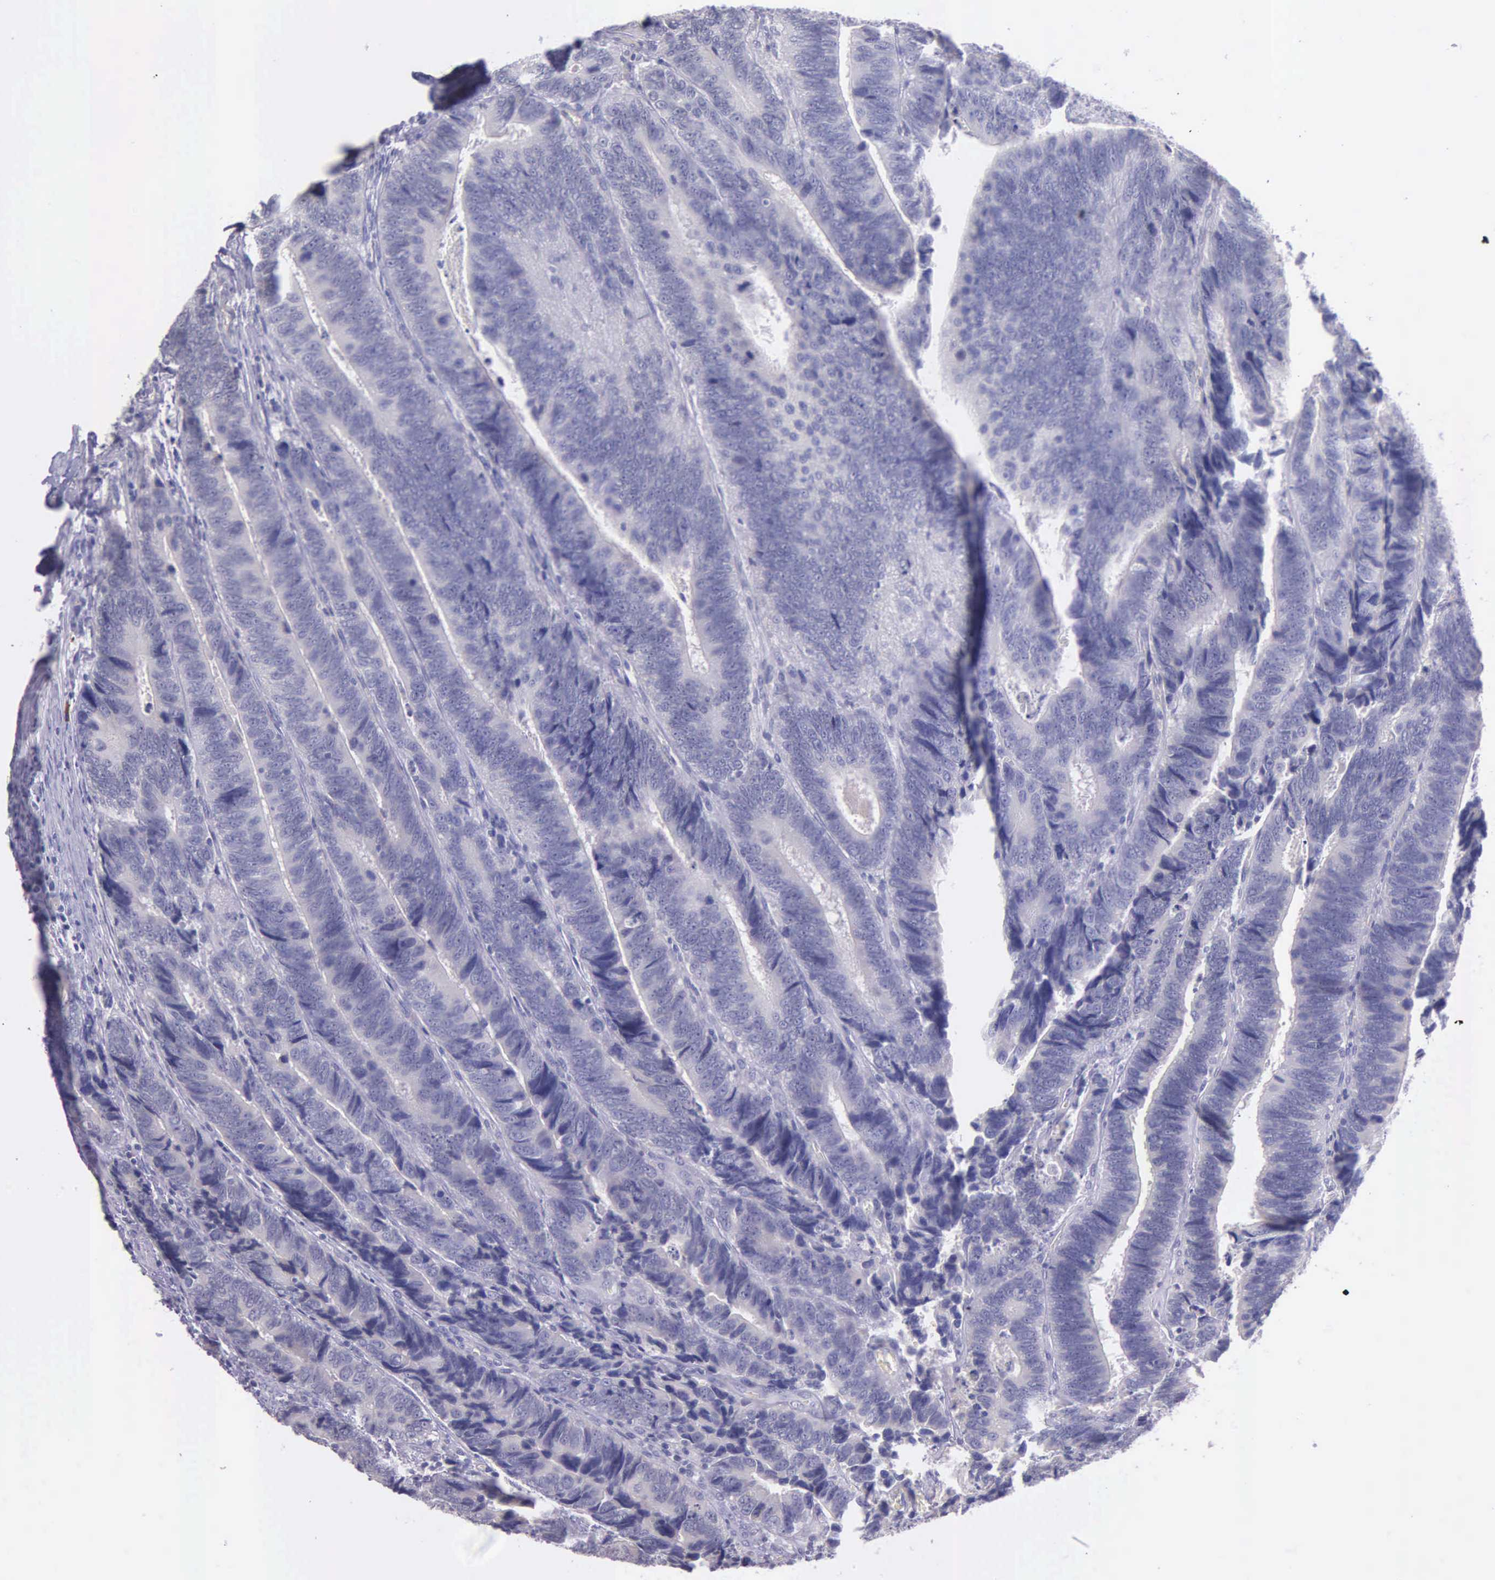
{"staining": {"intensity": "negative", "quantity": "none", "location": "none"}, "tissue": "colorectal cancer", "cell_type": "Tumor cells", "image_type": "cancer", "snomed": [{"axis": "morphology", "description": "Adenocarcinoma, NOS"}, {"axis": "topography", "description": "Colon"}], "caption": "Immunohistochemistry (IHC) of human colorectal cancer (adenocarcinoma) displays no positivity in tumor cells. Brightfield microscopy of immunohistochemistry stained with DAB (3,3'-diaminobenzidine) (brown) and hematoxylin (blue), captured at high magnification.", "gene": "THSD7A", "patient": {"sex": "male", "age": 72}}